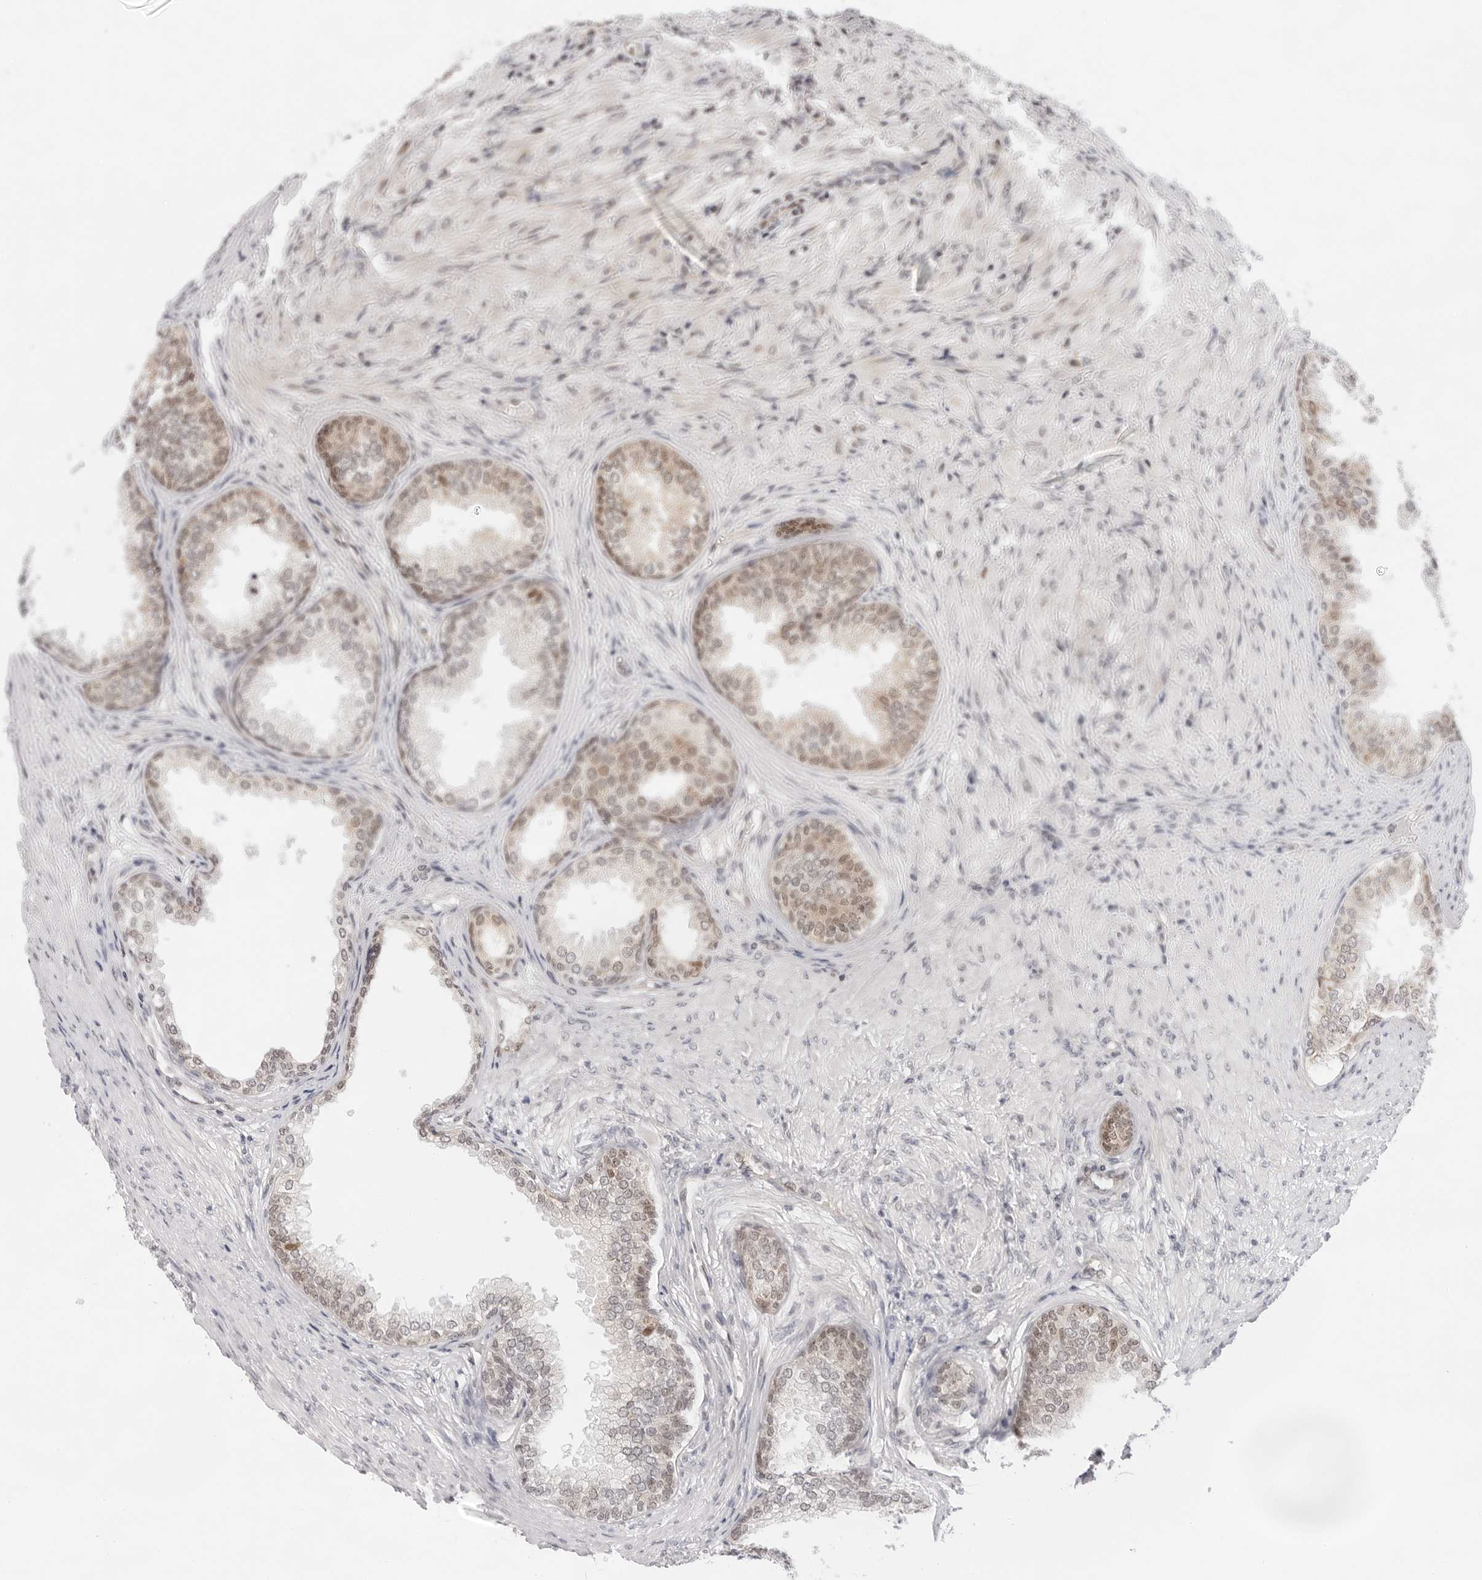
{"staining": {"intensity": "weak", "quantity": "25%-75%", "location": "cytoplasmic/membranous,nuclear"}, "tissue": "prostate", "cell_type": "Glandular cells", "image_type": "normal", "snomed": [{"axis": "morphology", "description": "Normal tissue, NOS"}, {"axis": "topography", "description": "Prostate"}], "caption": "This is a photomicrograph of immunohistochemistry staining of unremarkable prostate, which shows weak positivity in the cytoplasmic/membranous,nuclear of glandular cells.", "gene": "ITGB3BP", "patient": {"sex": "male", "age": 76}}